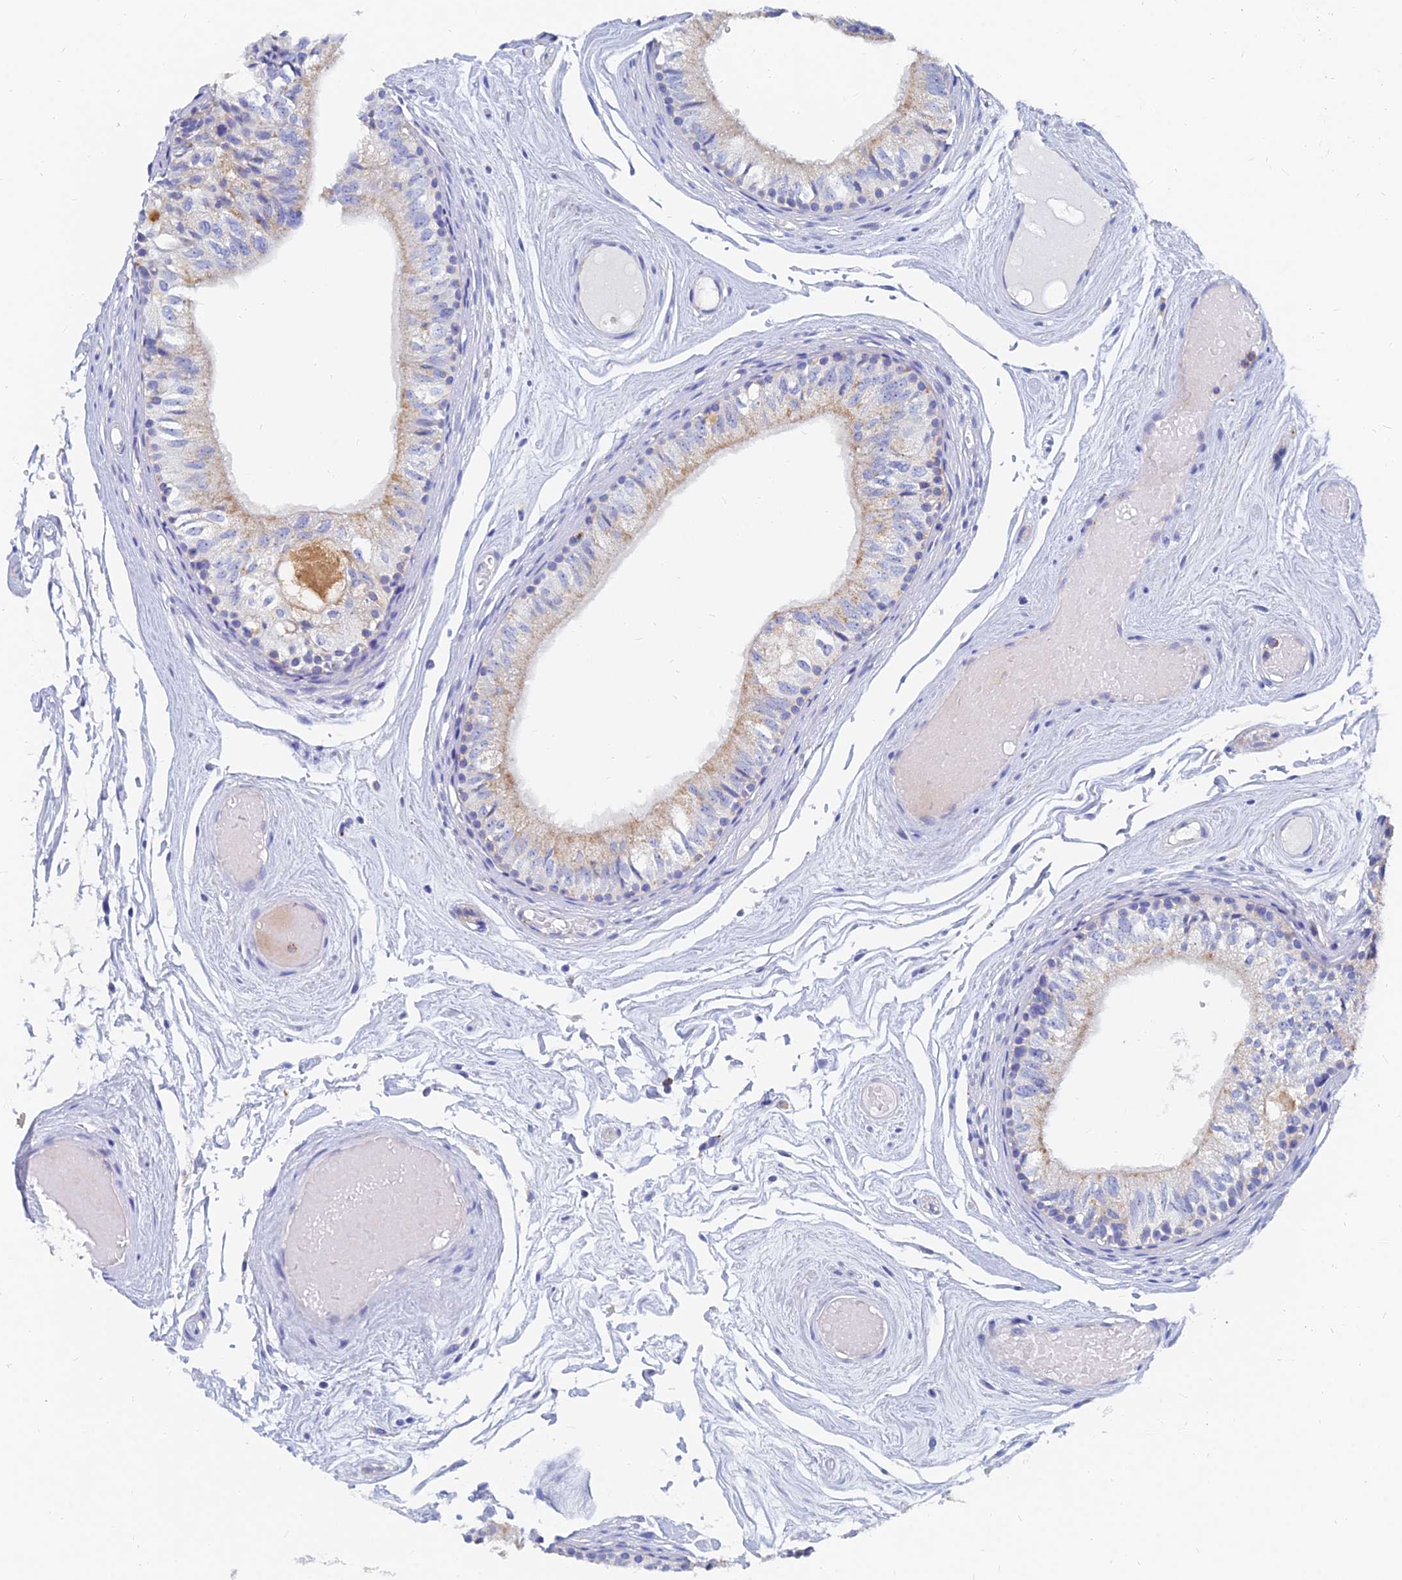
{"staining": {"intensity": "weak", "quantity": "25%-75%", "location": "cytoplasmic/membranous"}, "tissue": "epididymis", "cell_type": "Glandular cells", "image_type": "normal", "snomed": [{"axis": "morphology", "description": "Normal tissue, NOS"}, {"axis": "topography", "description": "Epididymis"}], "caption": "Approximately 25%-75% of glandular cells in benign human epididymis display weak cytoplasmic/membranous protein positivity as visualized by brown immunohistochemical staining.", "gene": "SPNS1", "patient": {"sex": "male", "age": 79}}